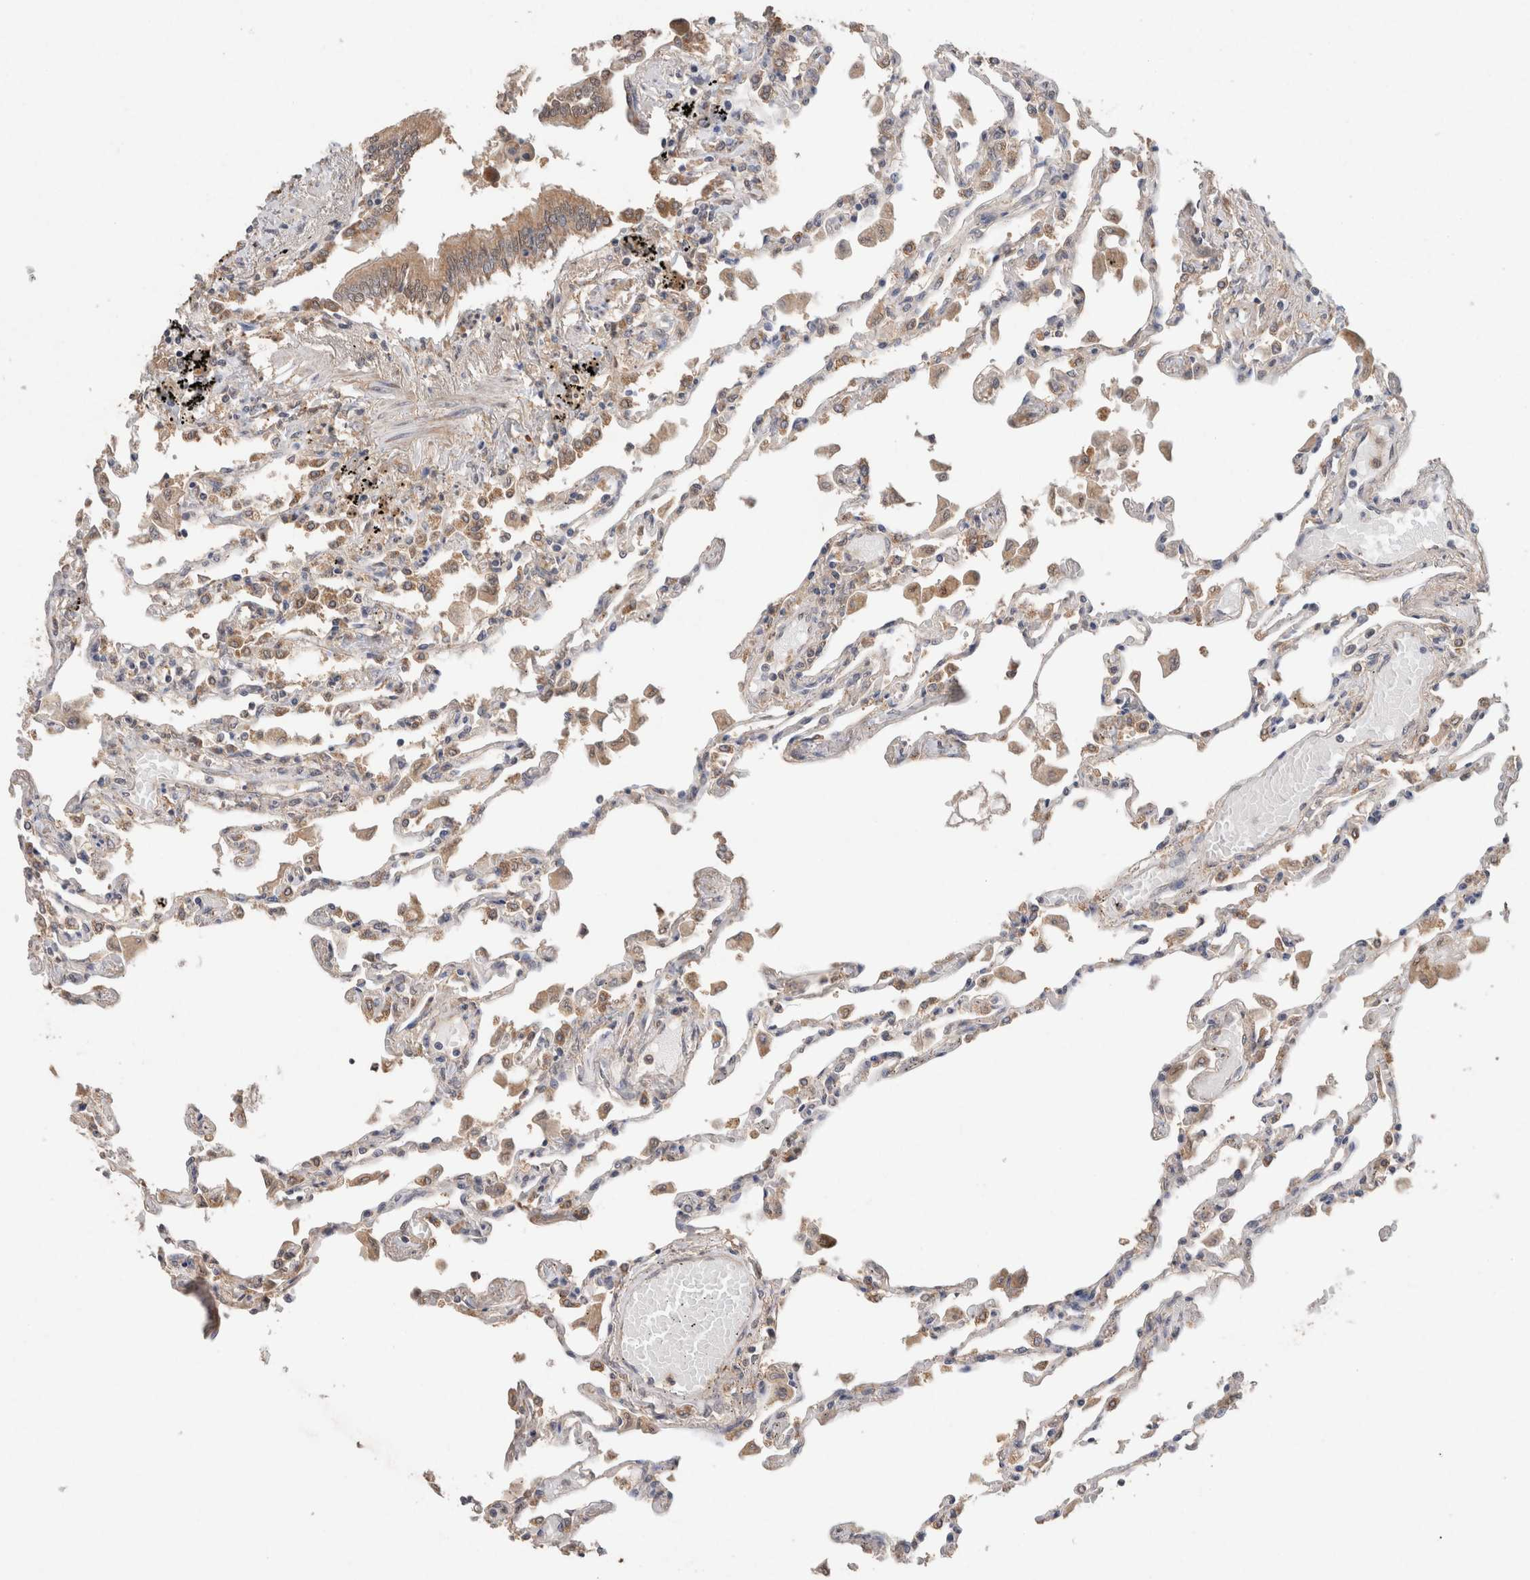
{"staining": {"intensity": "moderate", "quantity": "<25%", "location": "cytoplasmic/membranous"}, "tissue": "lung", "cell_type": "Alveolar cells", "image_type": "normal", "snomed": [{"axis": "morphology", "description": "Normal tissue, NOS"}, {"axis": "topography", "description": "Bronchus"}, {"axis": "topography", "description": "Lung"}], "caption": "A photomicrograph of lung stained for a protein shows moderate cytoplasmic/membranous brown staining in alveolar cells. Nuclei are stained in blue.", "gene": "RAB14", "patient": {"sex": "female", "age": 49}}